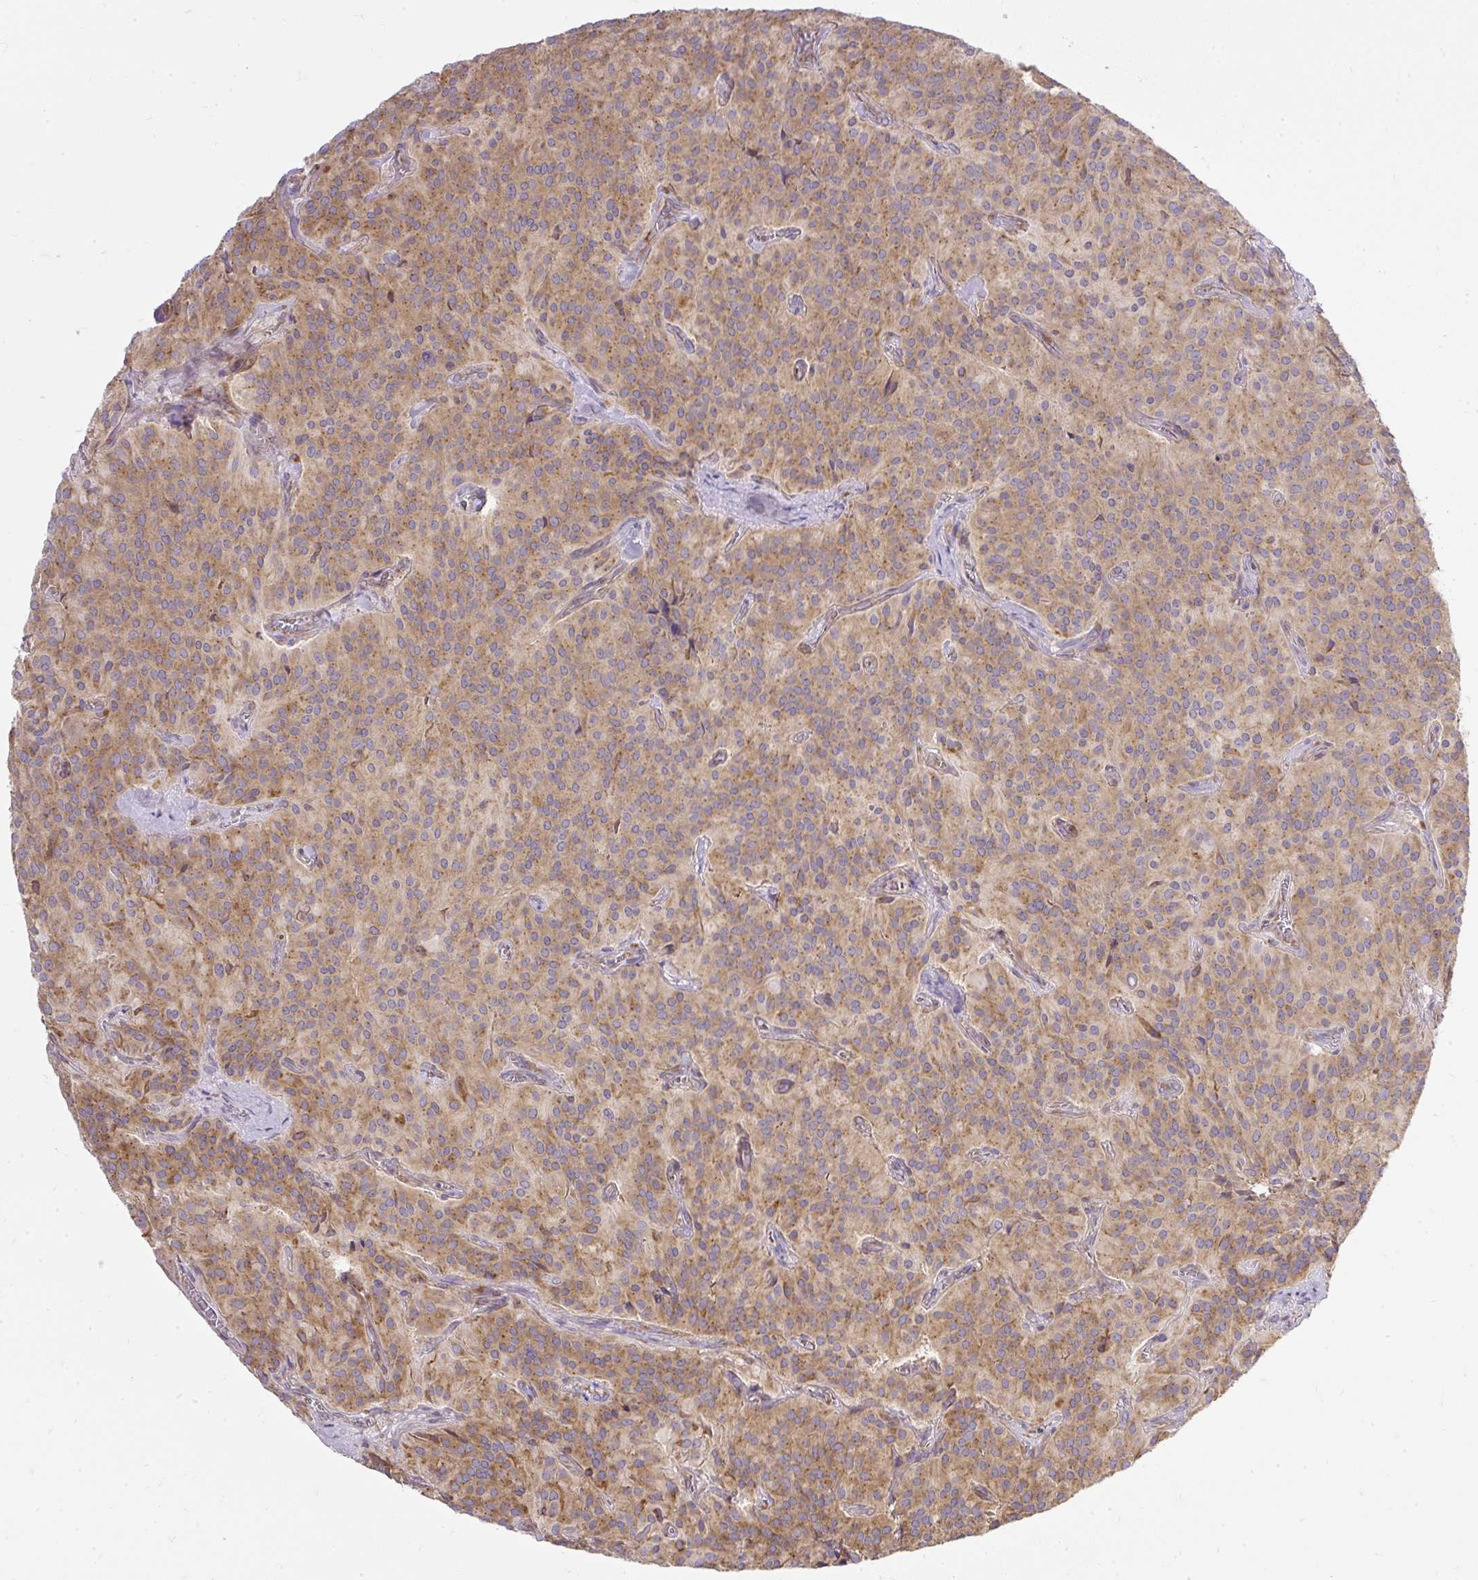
{"staining": {"intensity": "moderate", "quantity": ">75%", "location": "cytoplasmic/membranous"}, "tissue": "glioma", "cell_type": "Tumor cells", "image_type": "cancer", "snomed": [{"axis": "morphology", "description": "Glioma, malignant, Low grade"}, {"axis": "topography", "description": "Brain"}], "caption": "Immunohistochemistry histopathology image of neoplastic tissue: human glioma stained using immunohistochemistry (IHC) reveals medium levels of moderate protein expression localized specifically in the cytoplasmic/membranous of tumor cells, appearing as a cytoplasmic/membranous brown color.", "gene": "SMC4", "patient": {"sex": "male", "age": 42}}